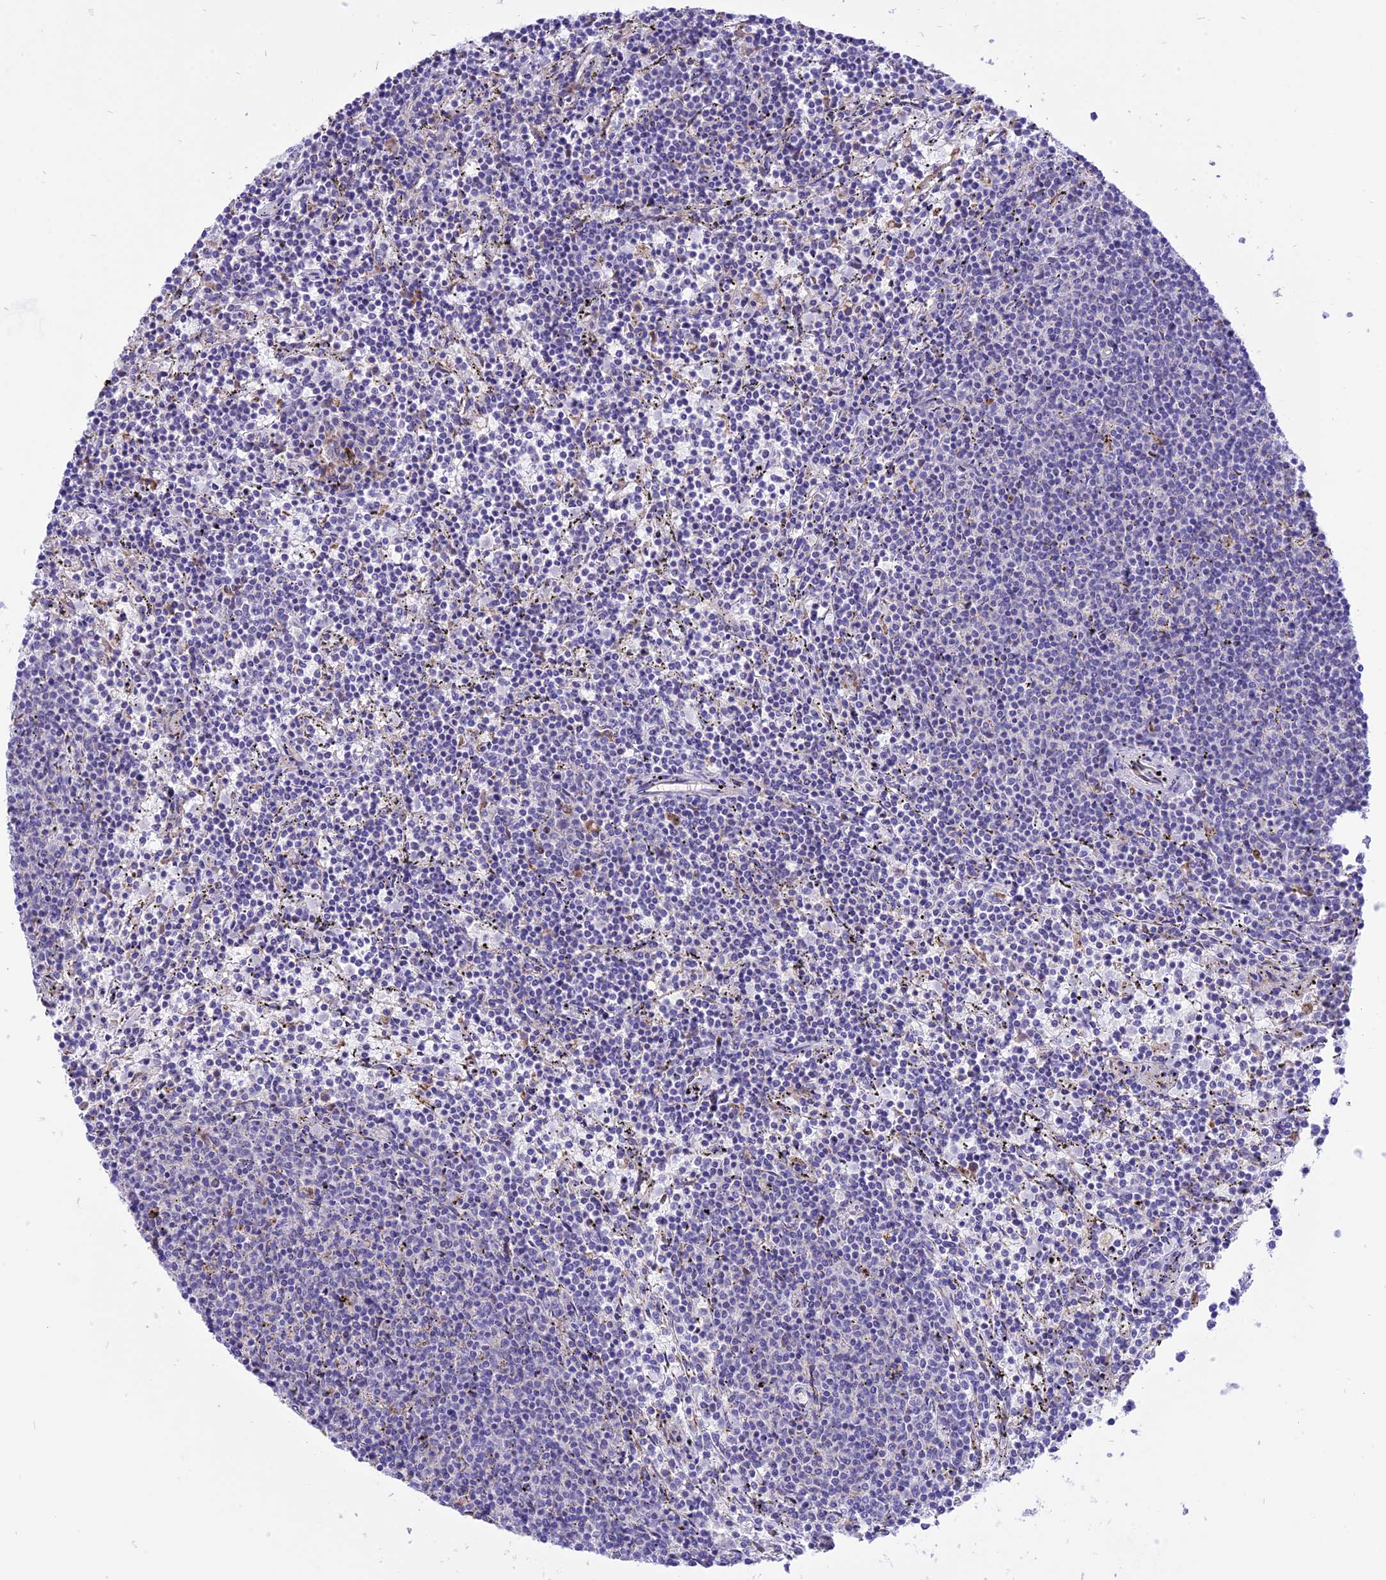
{"staining": {"intensity": "negative", "quantity": "none", "location": "none"}, "tissue": "lymphoma", "cell_type": "Tumor cells", "image_type": "cancer", "snomed": [{"axis": "morphology", "description": "Malignant lymphoma, non-Hodgkin's type, Low grade"}, {"axis": "topography", "description": "Spleen"}], "caption": "IHC image of neoplastic tissue: human lymphoma stained with DAB displays no significant protein positivity in tumor cells.", "gene": "ARMCX6", "patient": {"sex": "female", "age": 50}}